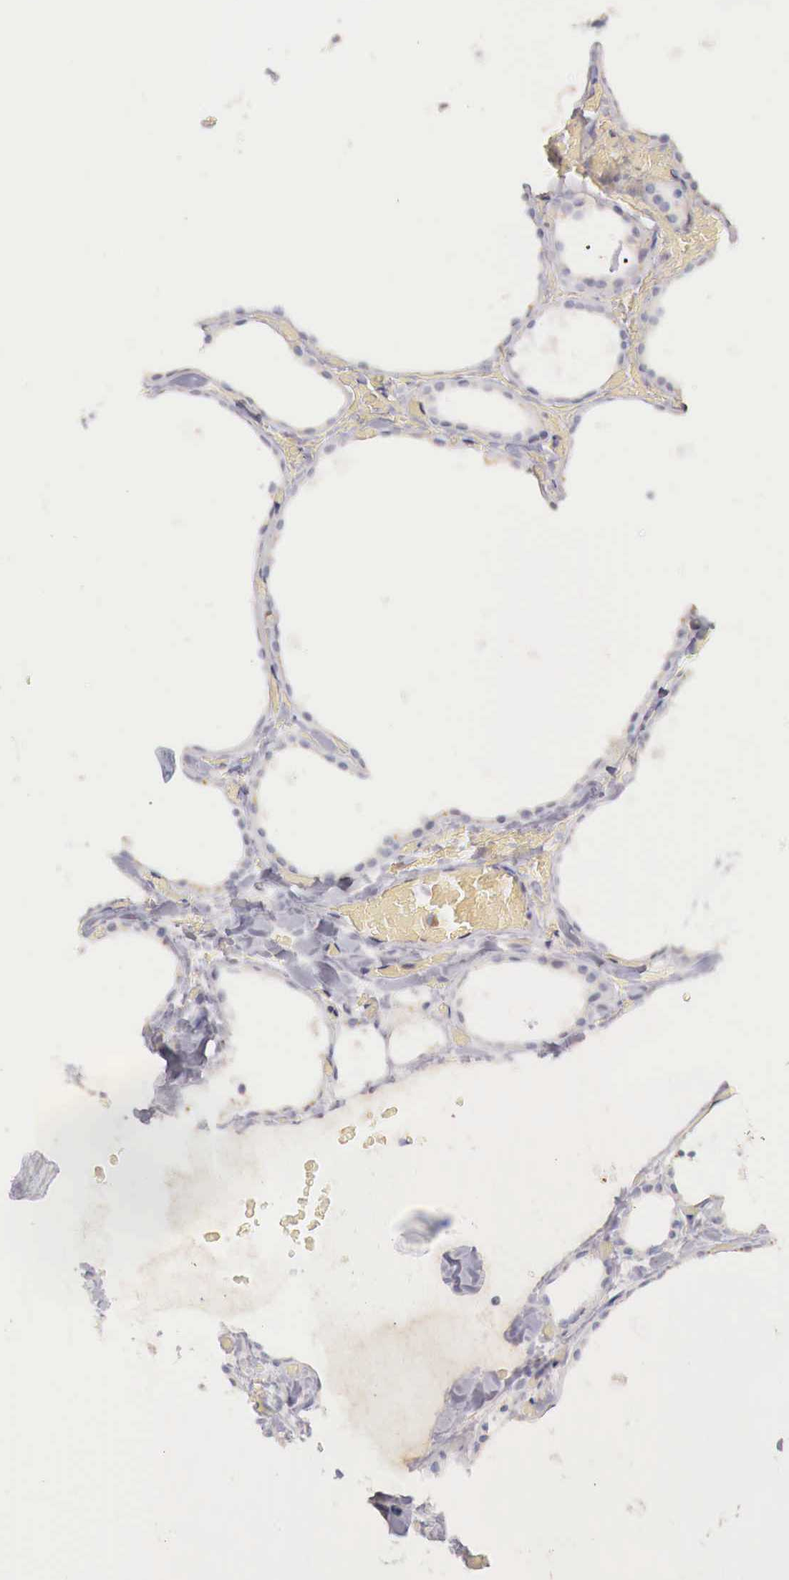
{"staining": {"intensity": "negative", "quantity": "none", "location": "none"}, "tissue": "thyroid gland", "cell_type": "Glandular cells", "image_type": "normal", "snomed": [{"axis": "morphology", "description": "Normal tissue, NOS"}, {"axis": "topography", "description": "Thyroid gland"}], "caption": "The immunohistochemistry micrograph has no significant staining in glandular cells of thyroid gland.", "gene": "ITIH6", "patient": {"sex": "male", "age": 34}}